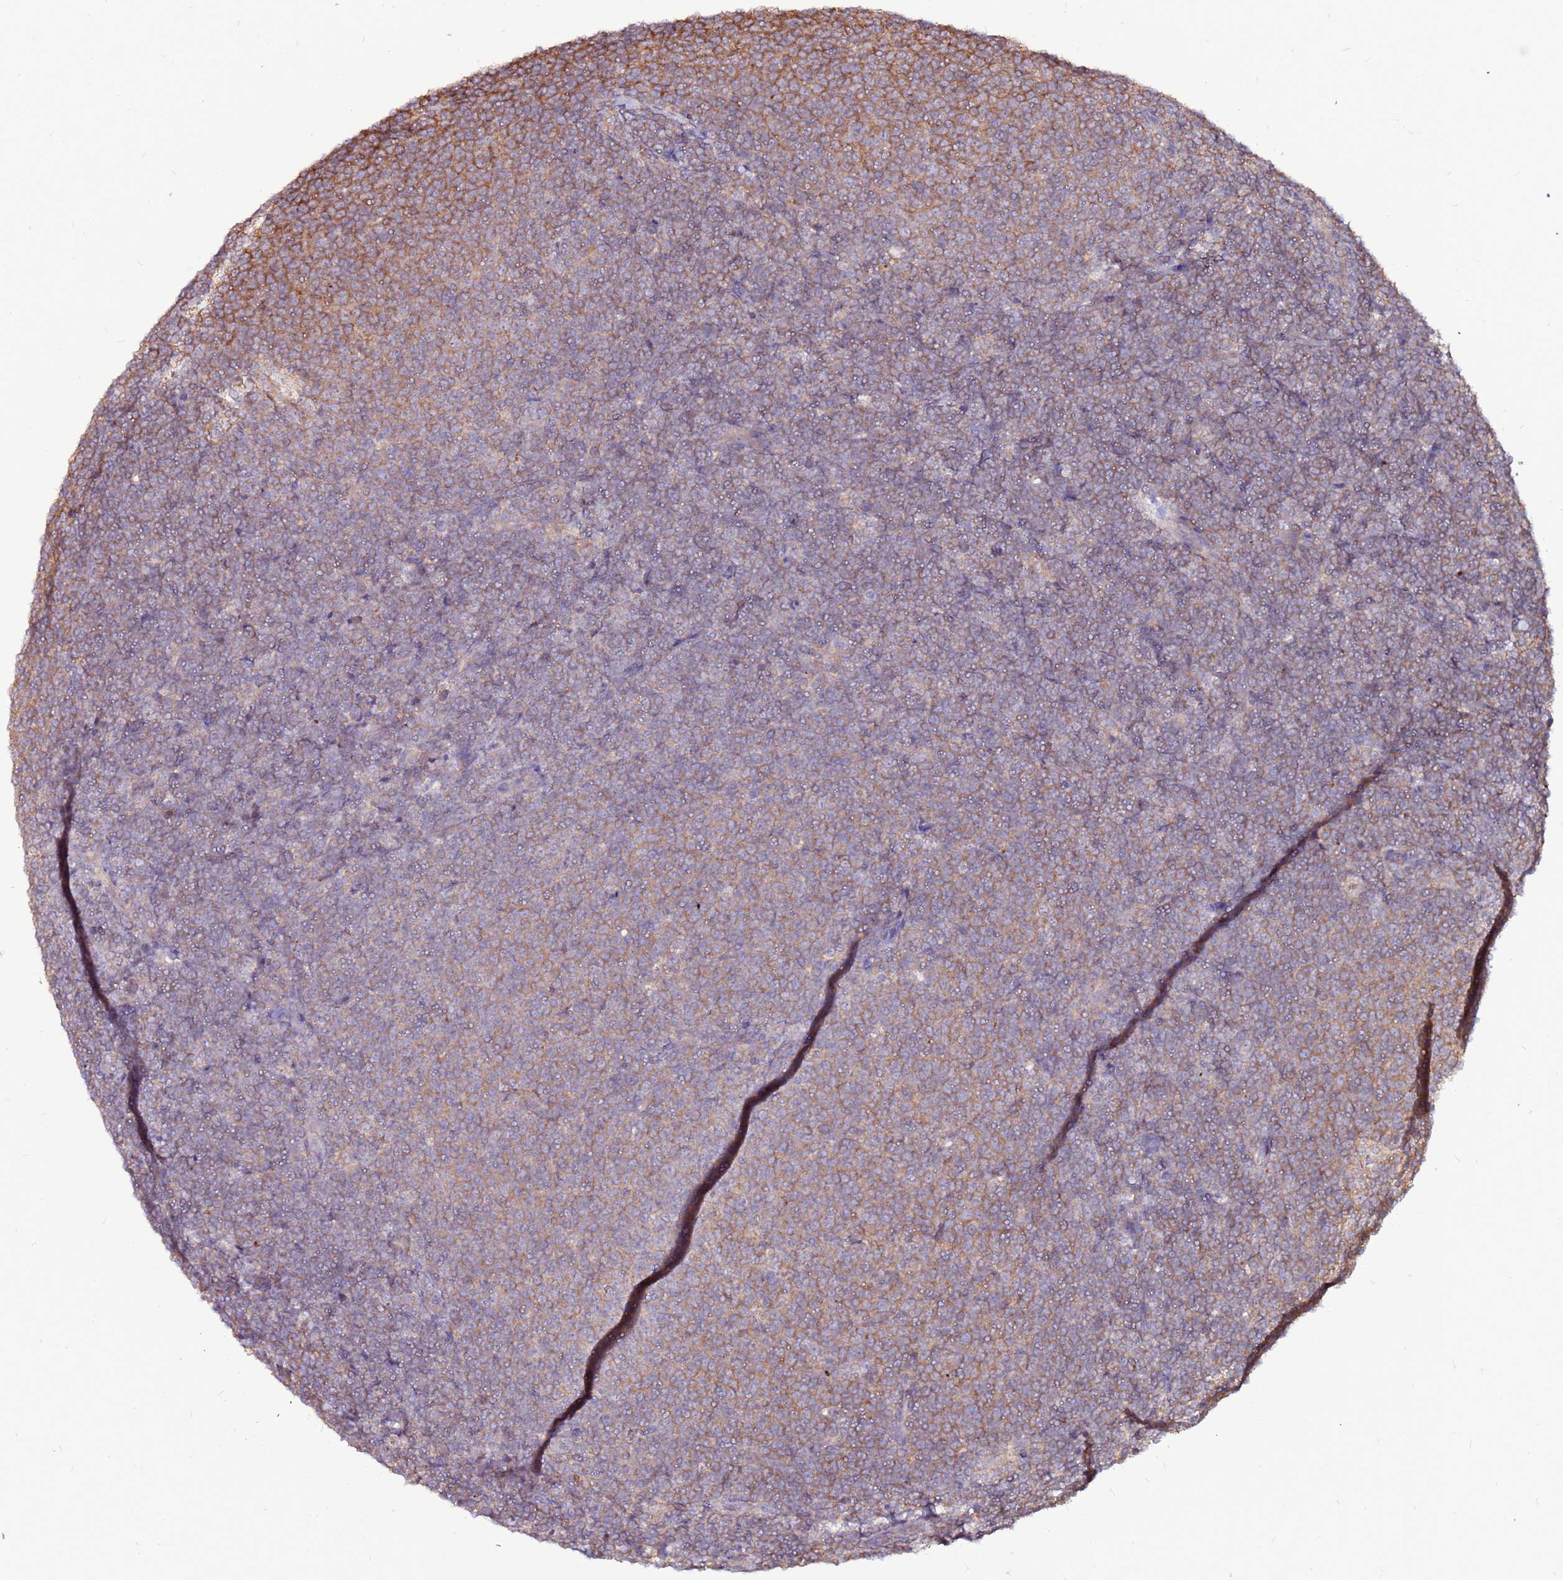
{"staining": {"intensity": "weak", "quantity": "25%-75%", "location": "cytoplasmic/membranous"}, "tissue": "lymphoma", "cell_type": "Tumor cells", "image_type": "cancer", "snomed": [{"axis": "morphology", "description": "Malignant lymphoma, non-Hodgkin's type, Low grade"}, {"axis": "topography", "description": "Lymph node"}], "caption": "The histopathology image reveals a brown stain indicating the presence of a protein in the cytoplasmic/membranous of tumor cells in malignant lymphoma, non-Hodgkin's type (low-grade). (DAB (3,3'-diaminobenzidine) IHC, brown staining for protein, blue staining for nuclei).", "gene": "NRN1L", "patient": {"sex": "male", "age": 66}}